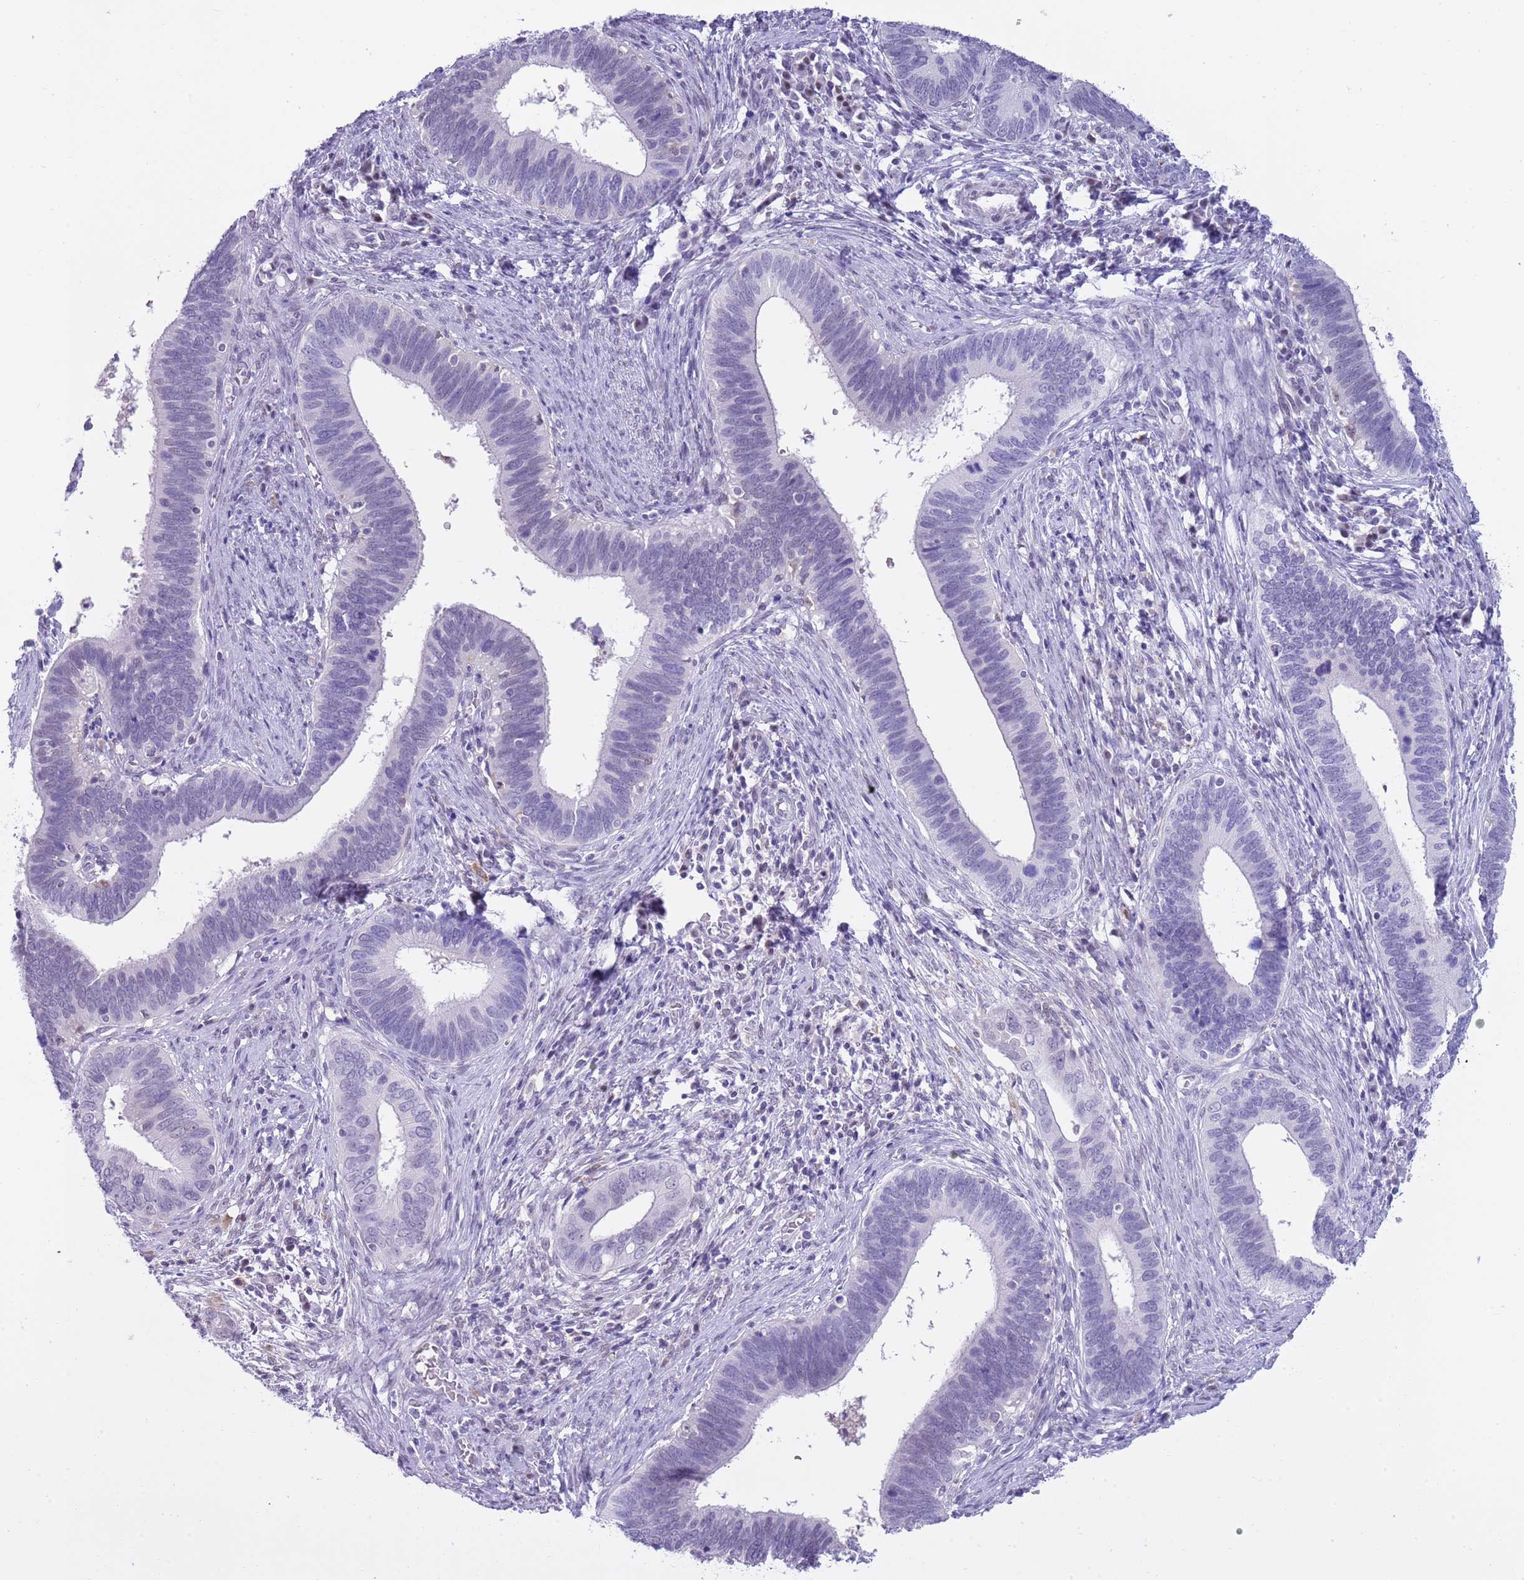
{"staining": {"intensity": "negative", "quantity": "none", "location": "none"}, "tissue": "cervical cancer", "cell_type": "Tumor cells", "image_type": "cancer", "snomed": [{"axis": "morphology", "description": "Adenocarcinoma, NOS"}, {"axis": "topography", "description": "Cervix"}], "caption": "The immunohistochemistry histopathology image has no significant expression in tumor cells of cervical adenocarcinoma tissue.", "gene": "PPP1R17", "patient": {"sex": "female", "age": 42}}